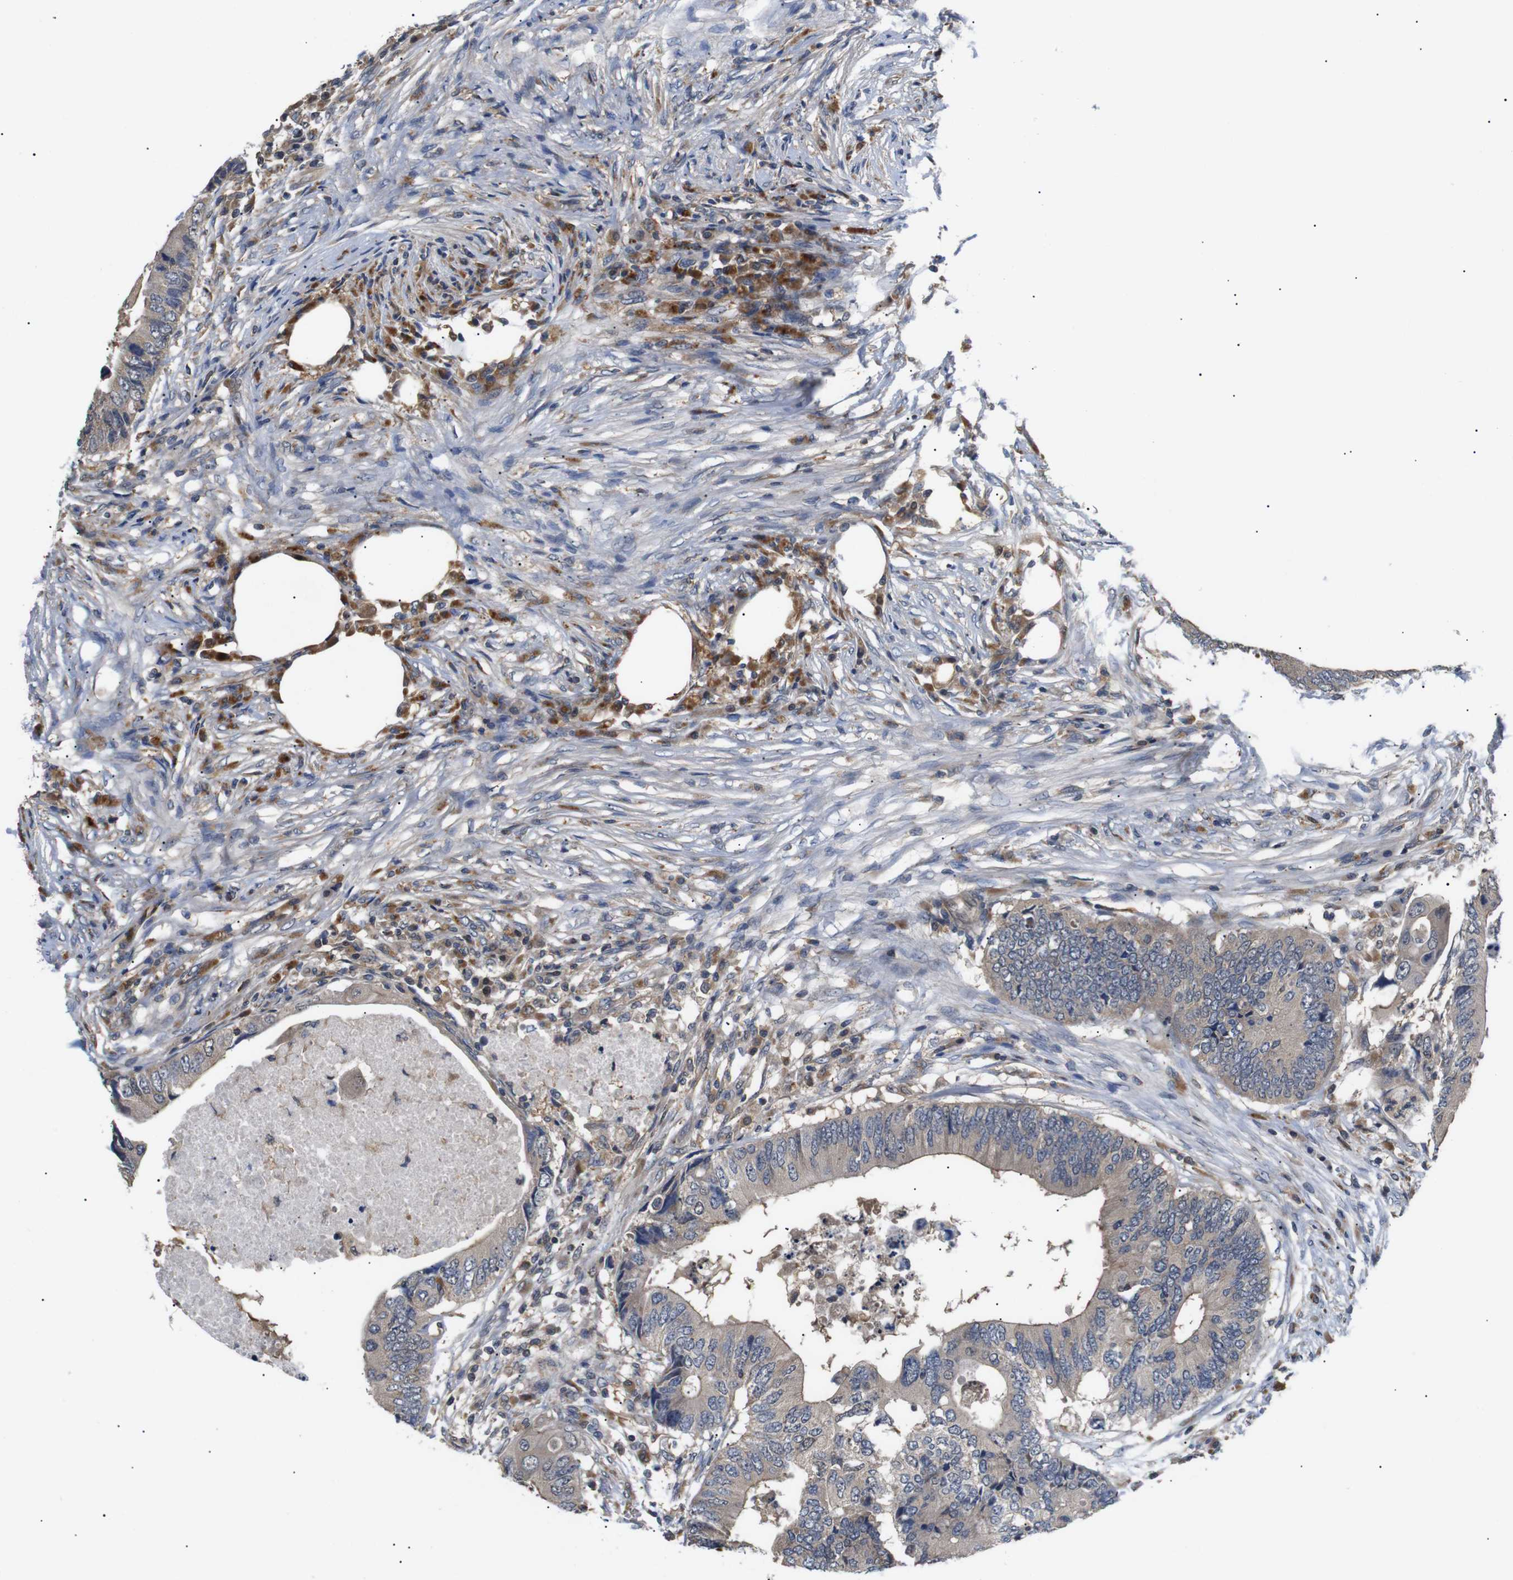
{"staining": {"intensity": "weak", "quantity": ">75%", "location": "cytoplasmic/membranous"}, "tissue": "colorectal cancer", "cell_type": "Tumor cells", "image_type": "cancer", "snomed": [{"axis": "morphology", "description": "Adenocarcinoma, NOS"}, {"axis": "topography", "description": "Colon"}], "caption": "Tumor cells reveal low levels of weak cytoplasmic/membranous expression in approximately >75% of cells in colorectal cancer.", "gene": "DDR1", "patient": {"sex": "male", "age": 71}}